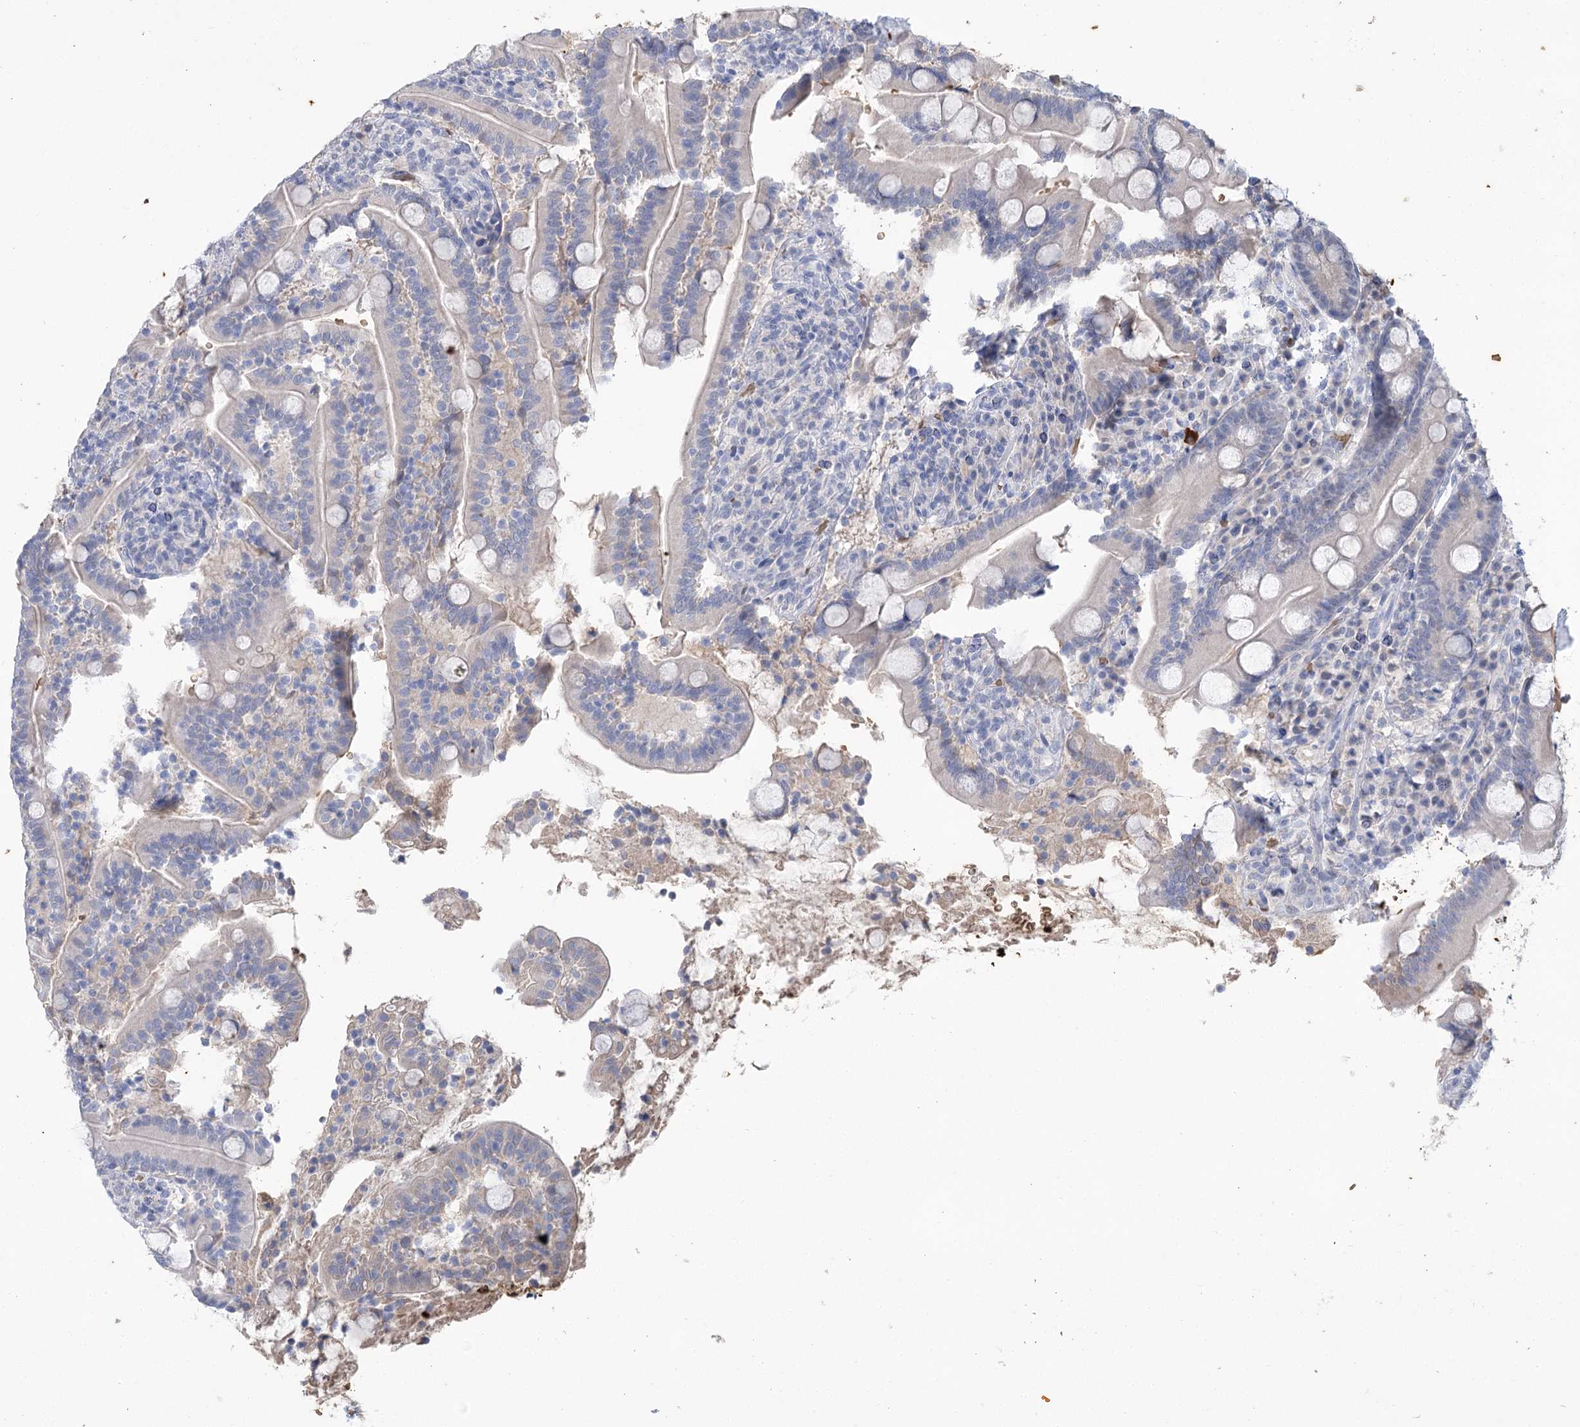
{"staining": {"intensity": "negative", "quantity": "none", "location": "none"}, "tissue": "duodenum", "cell_type": "Glandular cells", "image_type": "normal", "snomed": [{"axis": "morphology", "description": "Normal tissue, NOS"}, {"axis": "topography", "description": "Duodenum"}], "caption": "High power microscopy histopathology image of an immunohistochemistry histopathology image of unremarkable duodenum, revealing no significant staining in glandular cells.", "gene": "HBA1", "patient": {"sex": "male", "age": 35}}